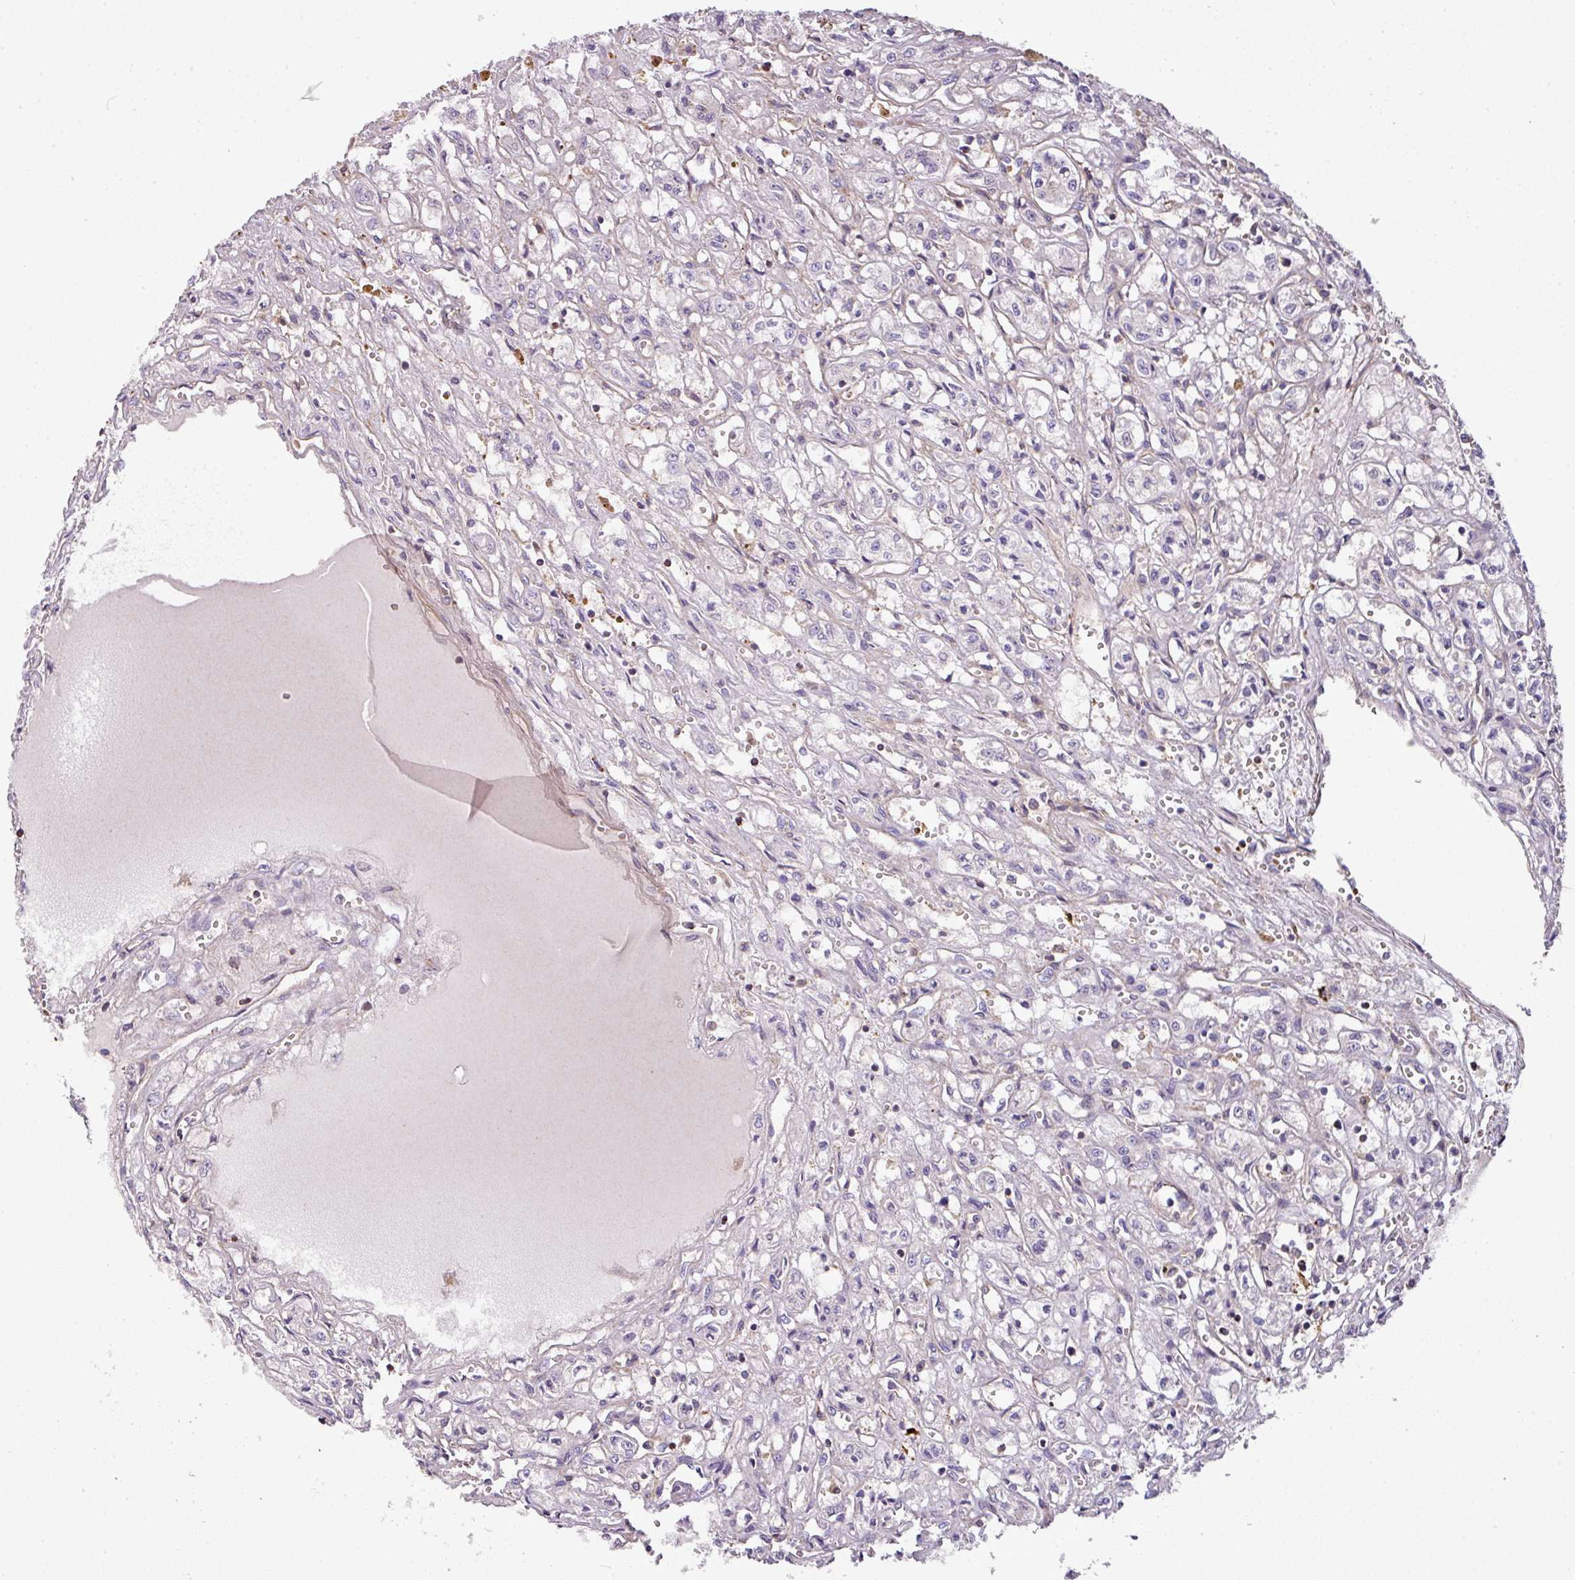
{"staining": {"intensity": "negative", "quantity": "none", "location": "none"}, "tissue": "renal cancer", "cell_type": "Tumor cells", "image_type": "cancer", "snomed": [{"axis": "morphology", "description": "Adenocarcinoma, NOS"}, {"axis": "topography", "description": "Kidney"}], "caption": "High power microscopy photomicrograph of an IHC photomicrograph of renal cancer (adenocarcinoma), revealing no significant positivity in tumor cells.", "gene": "CASS4", "patient": {"sex": "male", "age": 56}}